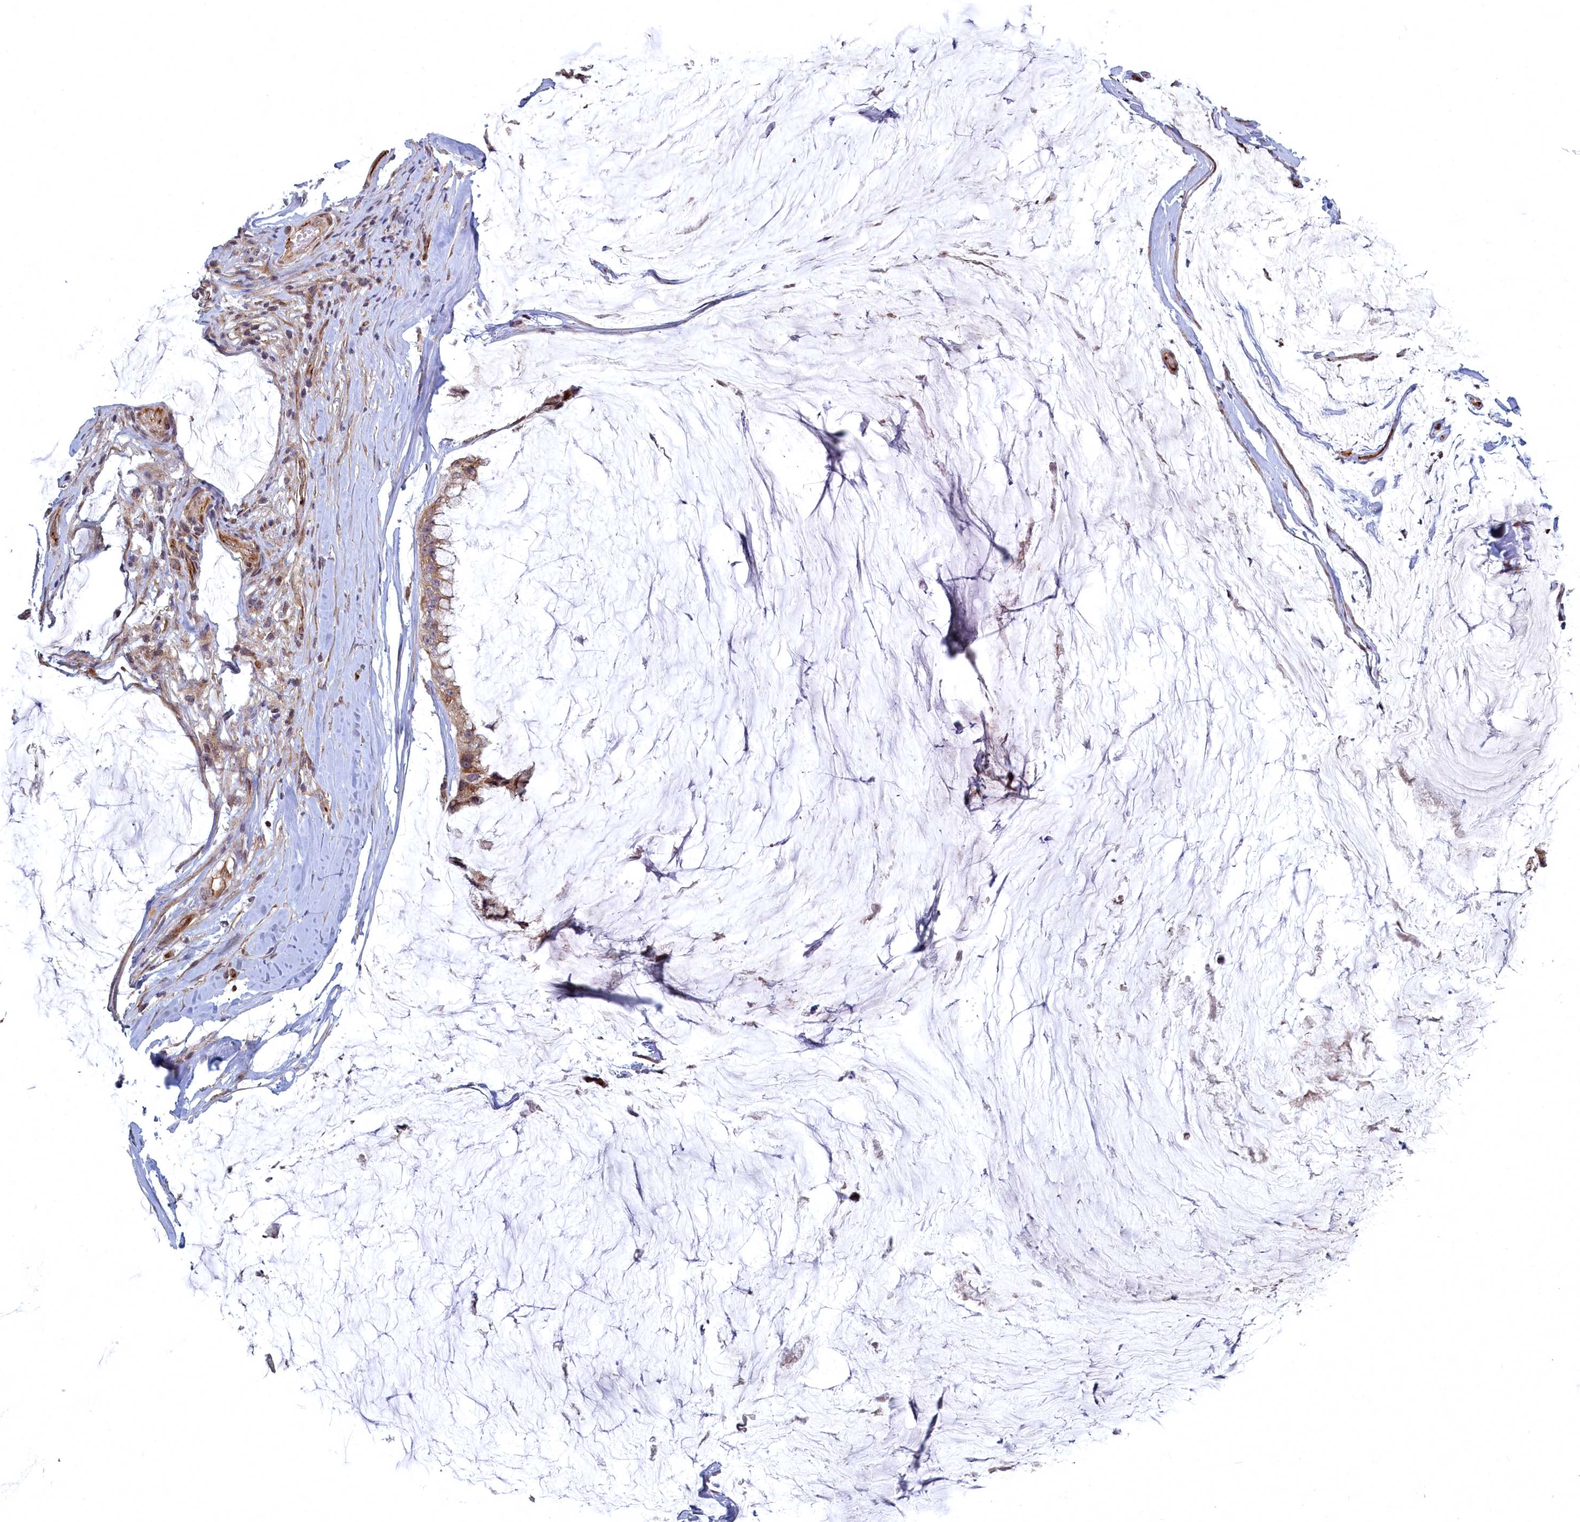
{"staining": {"intensity": "moderate", "quantity": ">75%", "location": "cytoplasmic/membranous"}, "tissue": "ovarian cancer", "cell_type": "Tumor cells", "image_type": "cancer", "snomed": [{"axis": "morphology", "description": "Cystadenocarcinoma, mucinous, NOS"}, {"axis": "topography", "description": "Ovary"}], "caption": "This micrograph reveals immunohistochemistry staining of ovarian cancer, with medium moderate cytoplasmic/membranous positivity in approximately >75% of tumor cells.", "gene": "TSPYL4", "patient": {"sex": "female", "age": 39}}